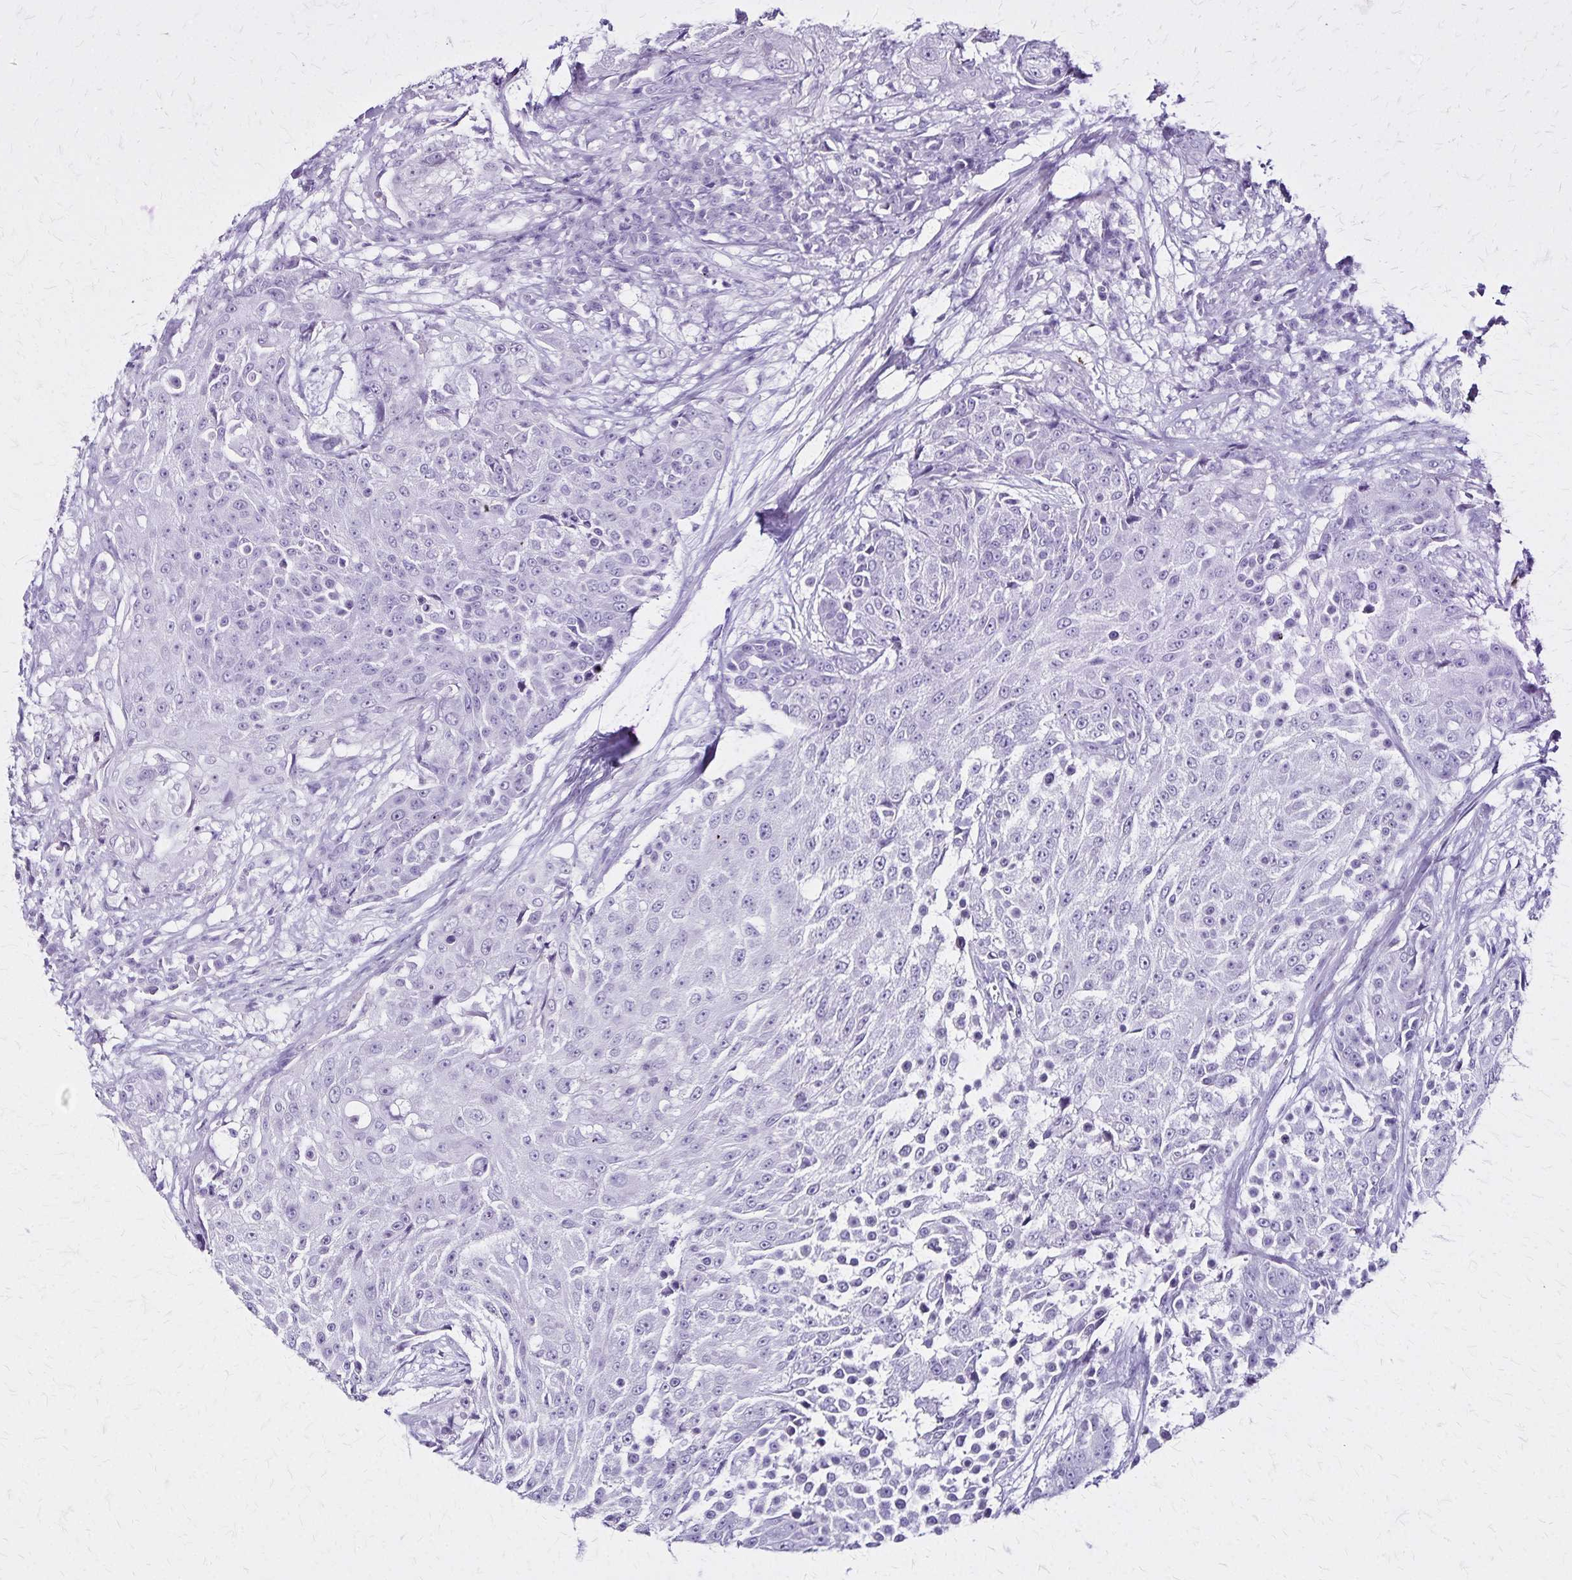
{"staining": {"intensity": "negative", "quantity": "none", "location": "none"}, "tissue": "urothelial cancer", "cell_type": "Tumor cells", "image_type": "cancer", "snomed": [{"axis": "morphology", "description": "Urothelial carcinoma, High grade"}, {"axis": "topography", "description": "Urinary bladder"}], "caption": "The immunohistochemistry (IHC) histopathology image has no significant expression in tumor cells of urothelial carcinoma (high-grade) tissue. The staining was performed using DAB to visualize the protein expression in brown, while the nuclei were stained in blue with hematoxylin (Magnification: 20x).", "gene": "KRT2", "patient": {"sex": "female", "age": 63}}